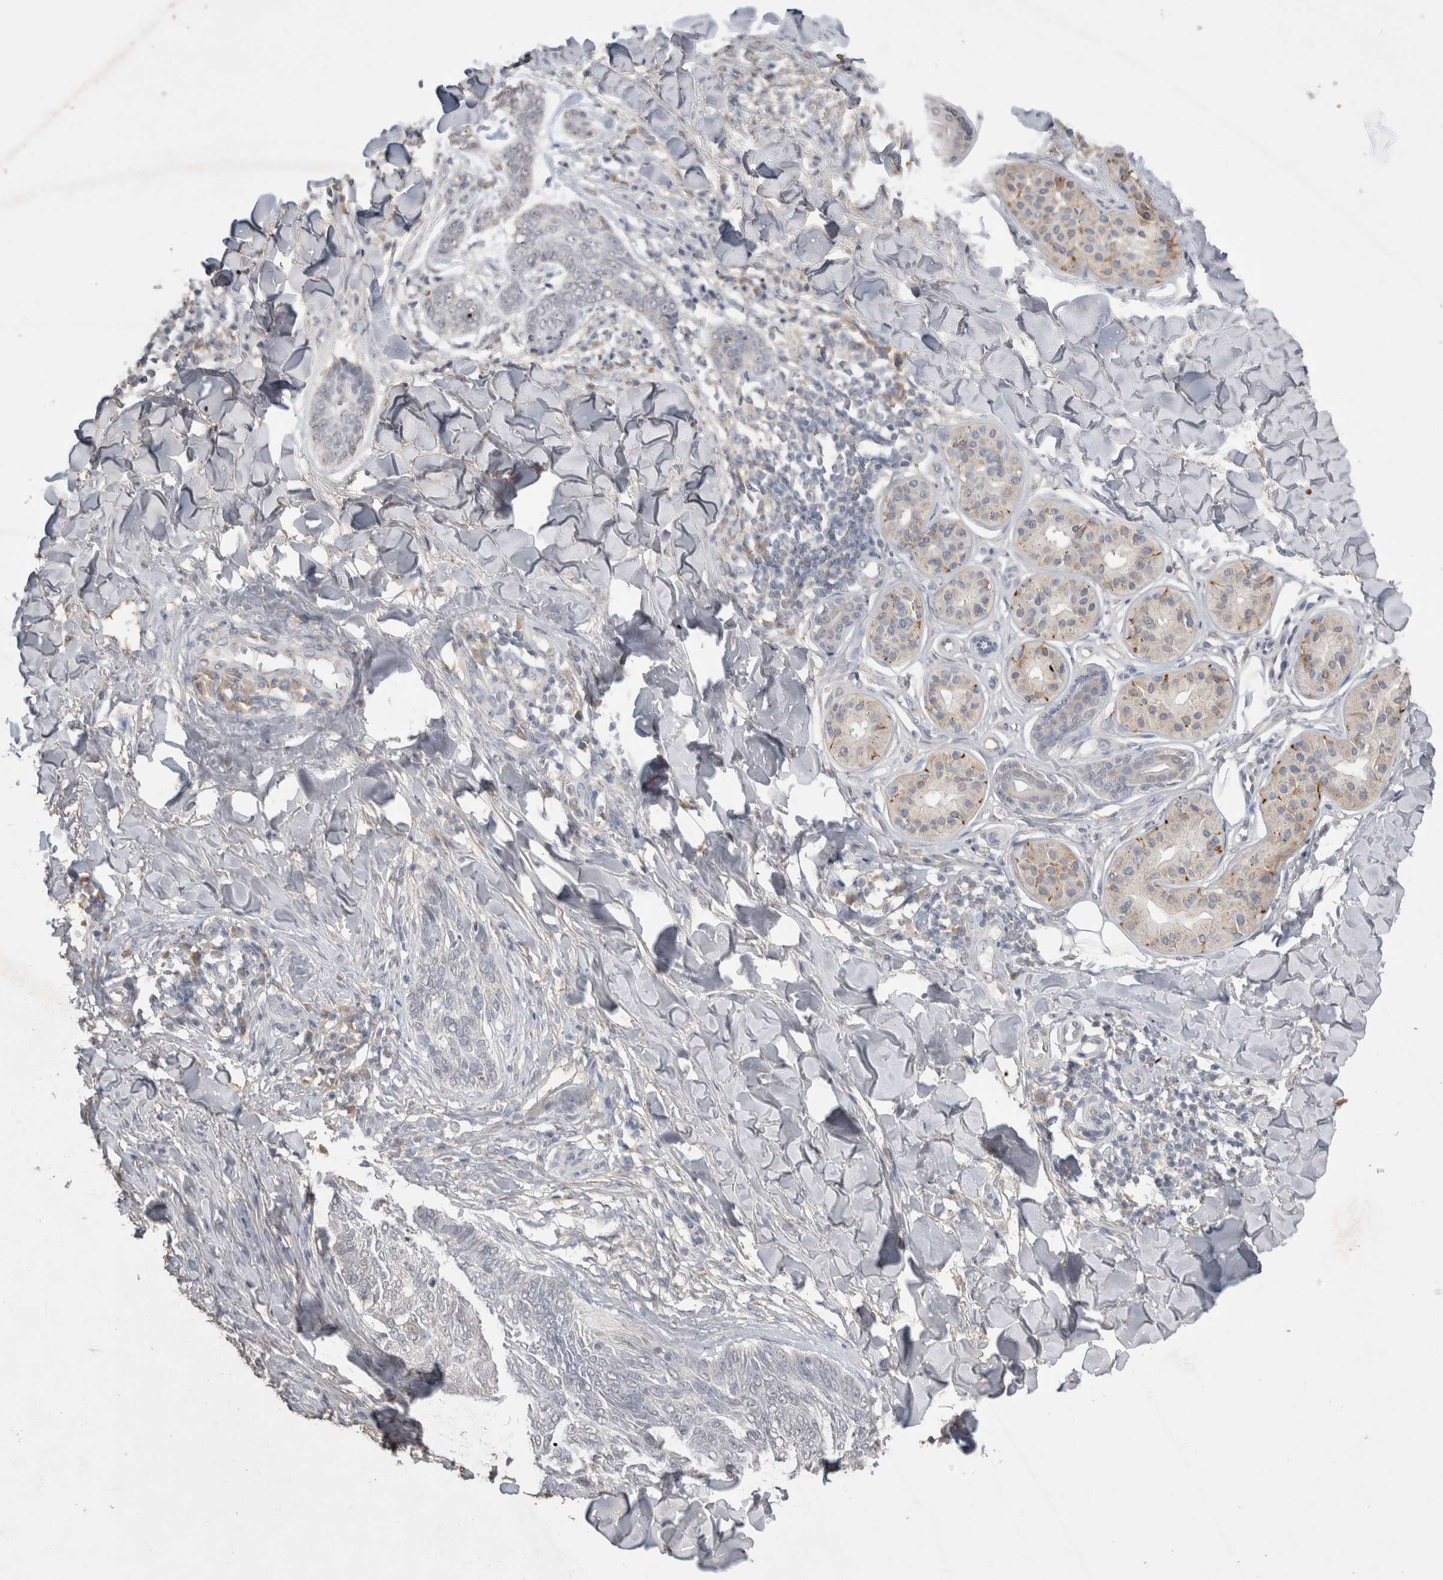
{"staining": {"intensity": "negative", "quantity": "none", "location": "none"}, "tissue": "skin cancer", "cell_type": "Tumor cells", "image_type": "cancer", "snomed": [{"axis": "morphology", "description": "Basal cell carcinoma"}, {"axis": "topography", "description": "Skin"}], "caption": "The micrograph shows no staining of tumor cells in skin cancer.", "gene": "NAALADL2", "patient": {"sex": "male", "age": 43}}